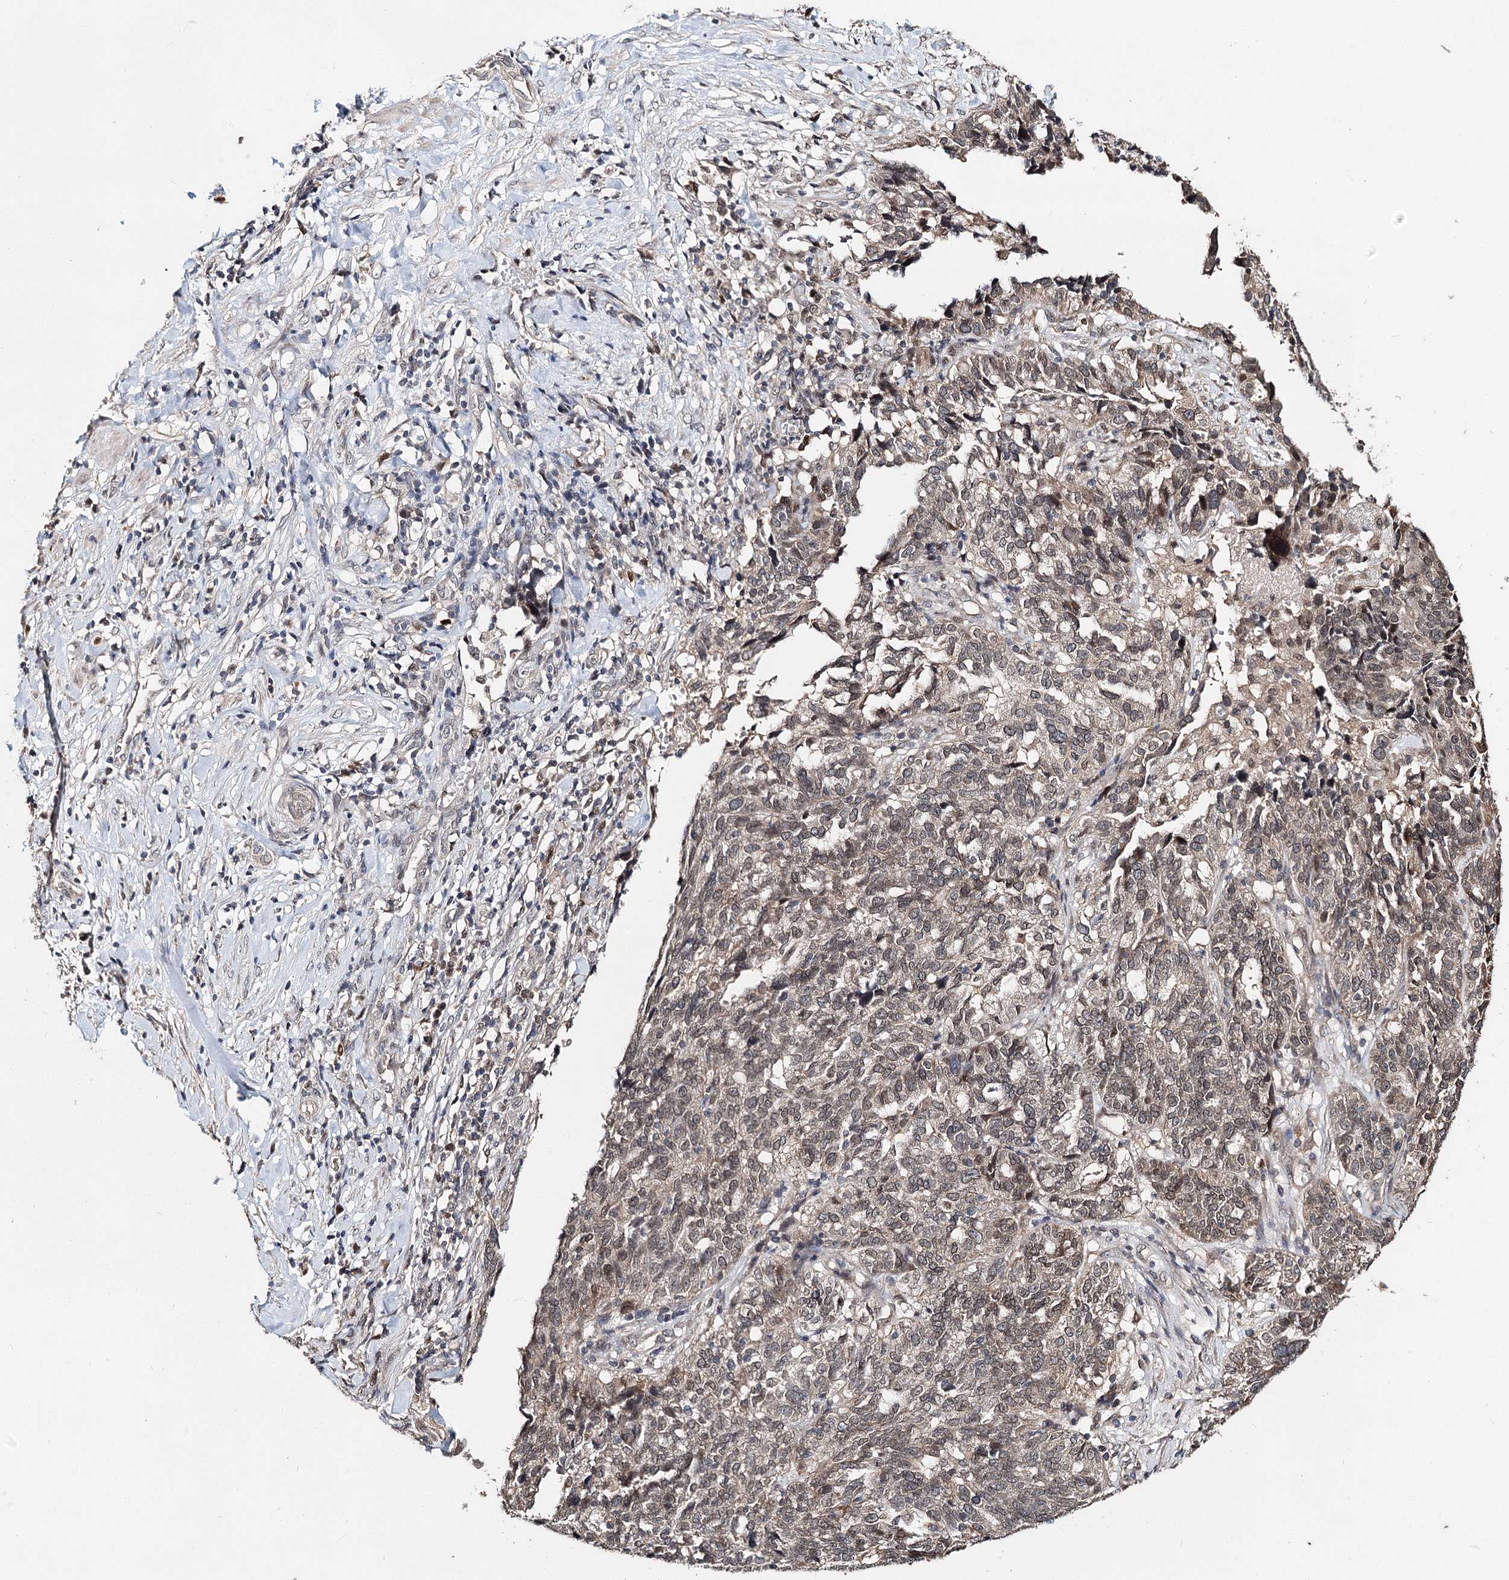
{"staining": {"intensity": "weak", "quantity": ">75%", "location": "nuclear"}, "tissue": "ovarian cancer", "cell_type": "Tumor cells", "image_type": "cancer", "snomed": [{"axis": "morphology", "description": "Cystadenocarcinoma, serous, NOS"}, {"axis": "topography", "description": "Ovary"}], "caption": "A high-resolution histopathology image shows IHC staining of ovarian cancer, which exhibits weak nuclear expression in approximately >75% of tumor cells.", "gene": "NOPCHAP1", "patient": {"sex": "female", "age": 59}}